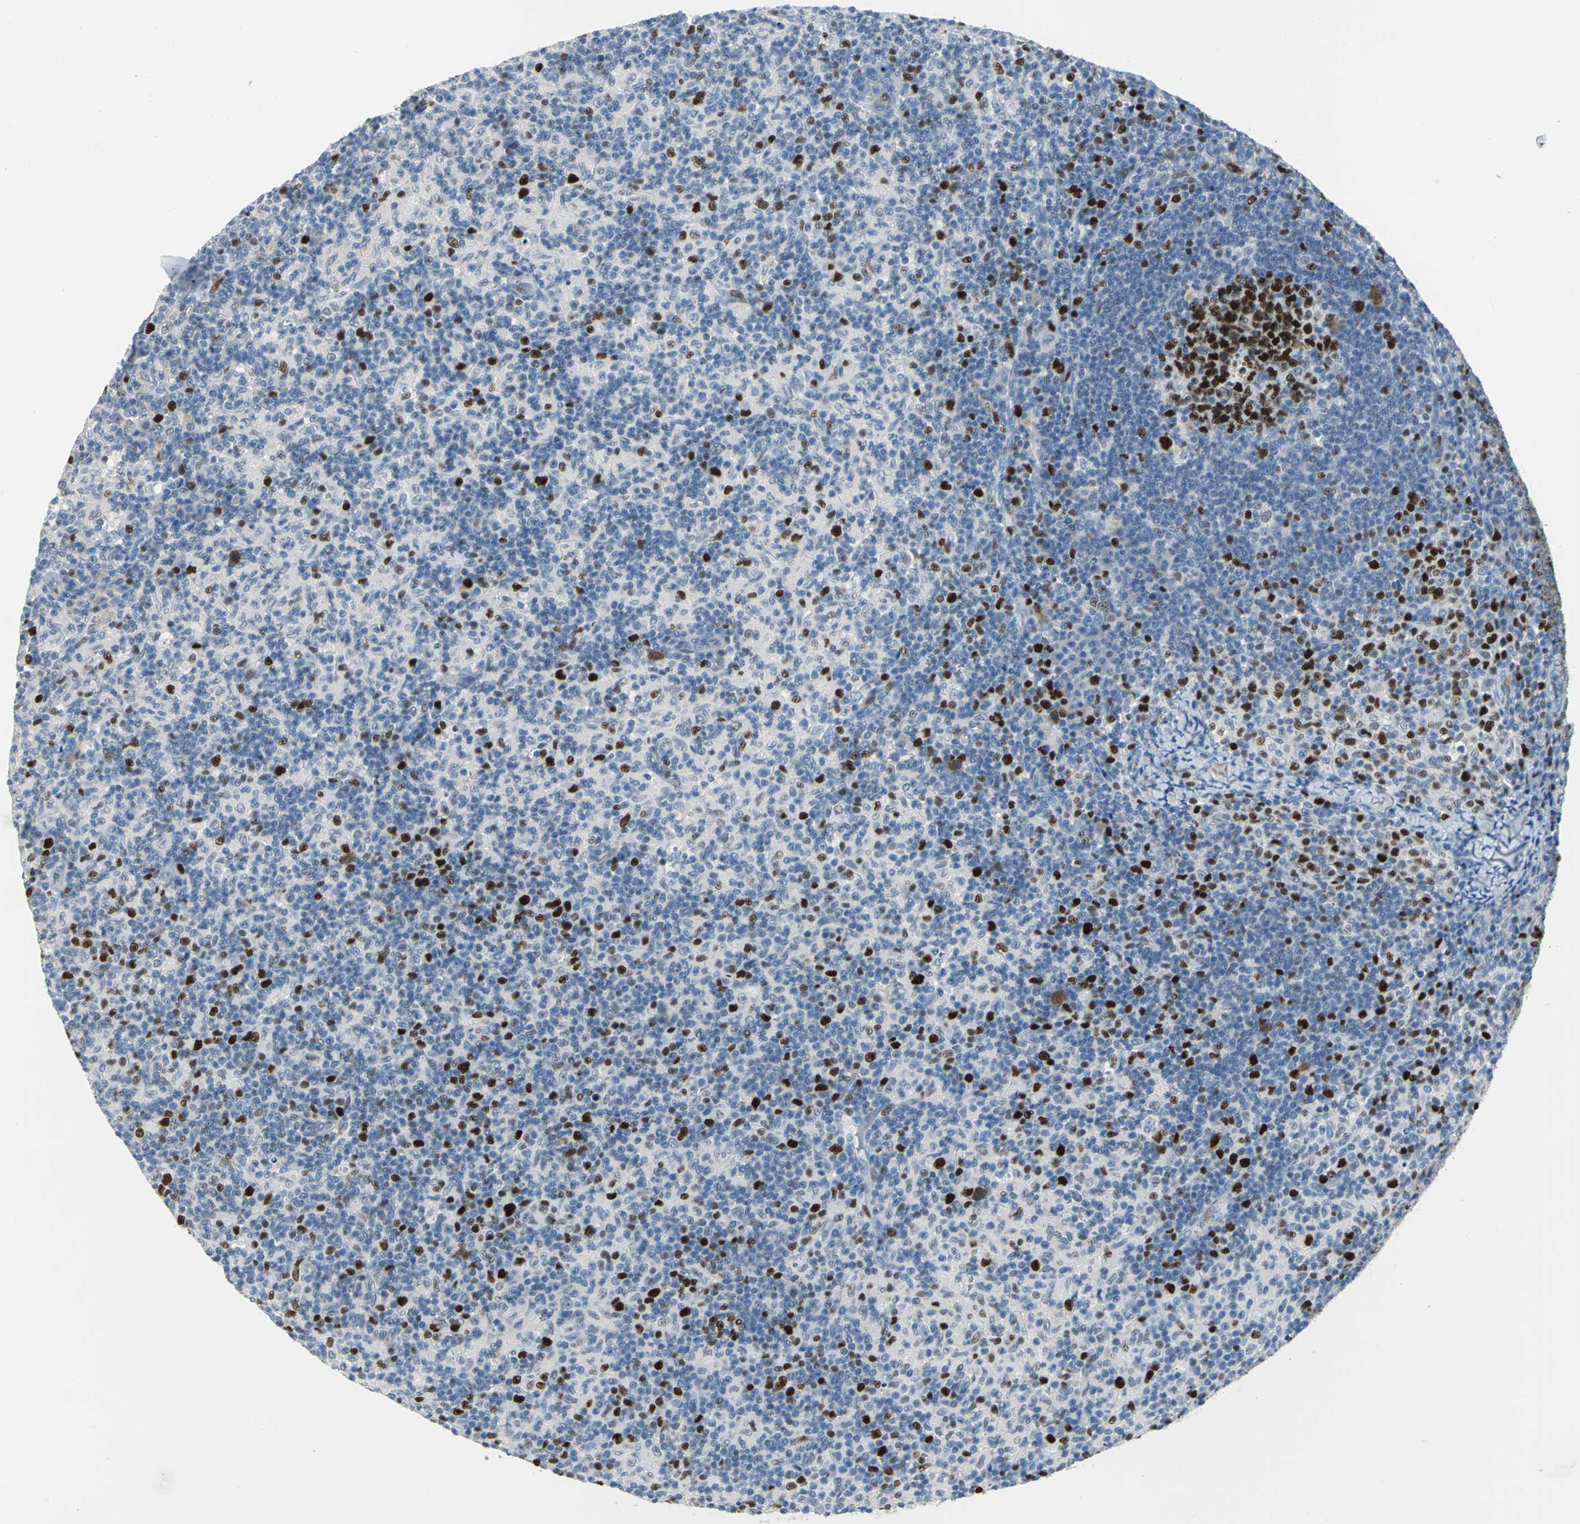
{"staining": {"intensity": "strong", "quantity": "25%-75%", "location": "nuclear"}, "tissue": "lymph node", "cell_type": "Germinal center cells", "image_type": "normal", "snomed": [{"axis": "morphology", "description": "Normal tissue, NOS"}, {"axis": "morphology", "description": "Inflammation, NOS"}, {"axis": "topography", "description": "Lymph node"}], "caption": "Protein staining of normal lymph node shows strong nuclear staining in approximately 25%-75% of germinal center cells. Immunohistochemistry (ihc) stains the protein in brown and the nuclei are stained blue.", "gene": "MCM4", "patient": {"sex": "male", "age": 55}}